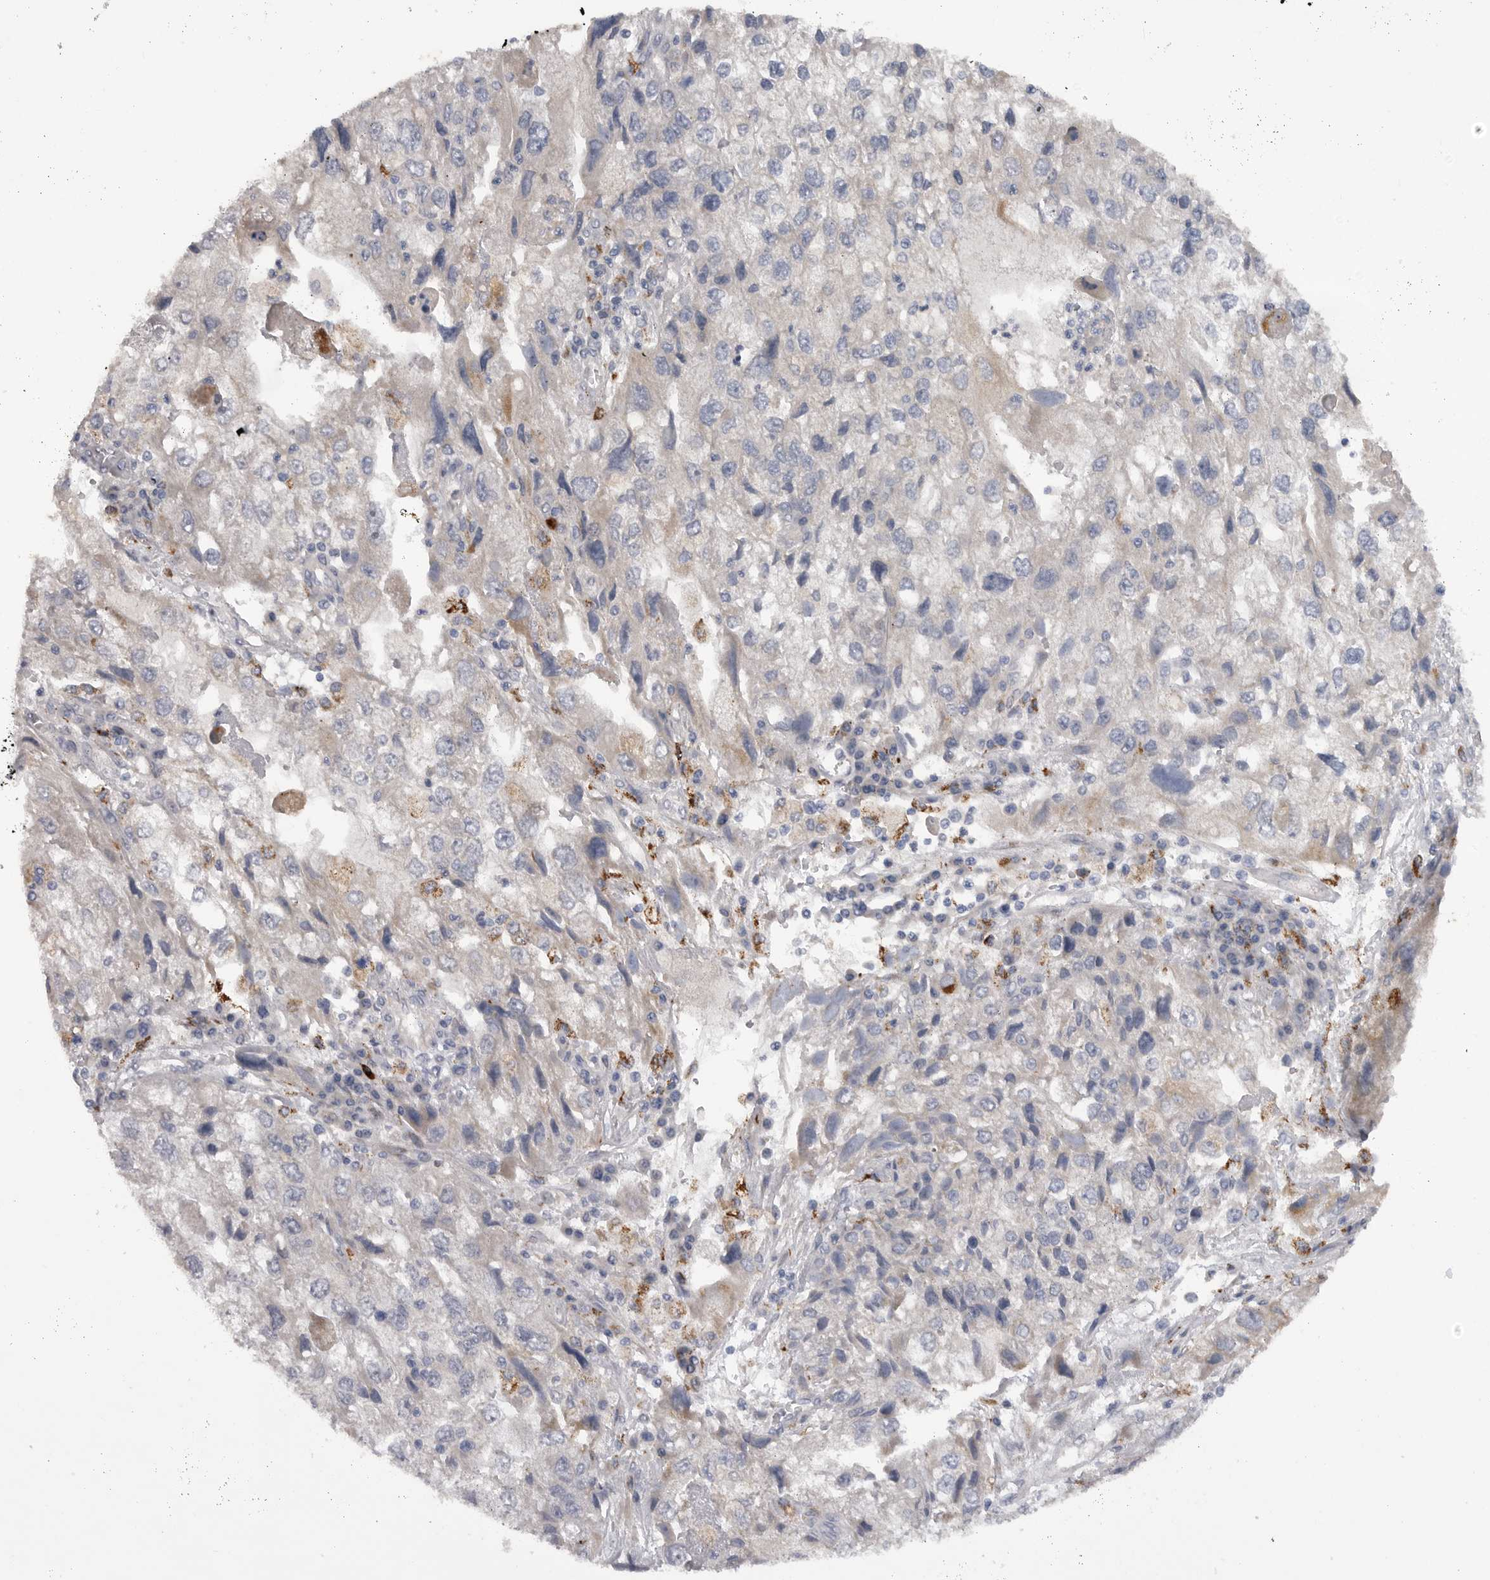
{"staining": {"intensity": "negative", "quantity": "none", "location": "none"}, "tissue": "endometrial cancer", "cell_type": "Tumor cells", "image_type": "cancer", "snomed": [{"axis": "morphology", "description": "Adenocarcinoma, NOS"}, {"axis": "topography", "description": "Endometrium"}], "caption": "Tumor cells are negative for brown protein staining in endometrial cancer.", "gene": "DHDDS", "patient": {"sex": "female", "age": 49}}